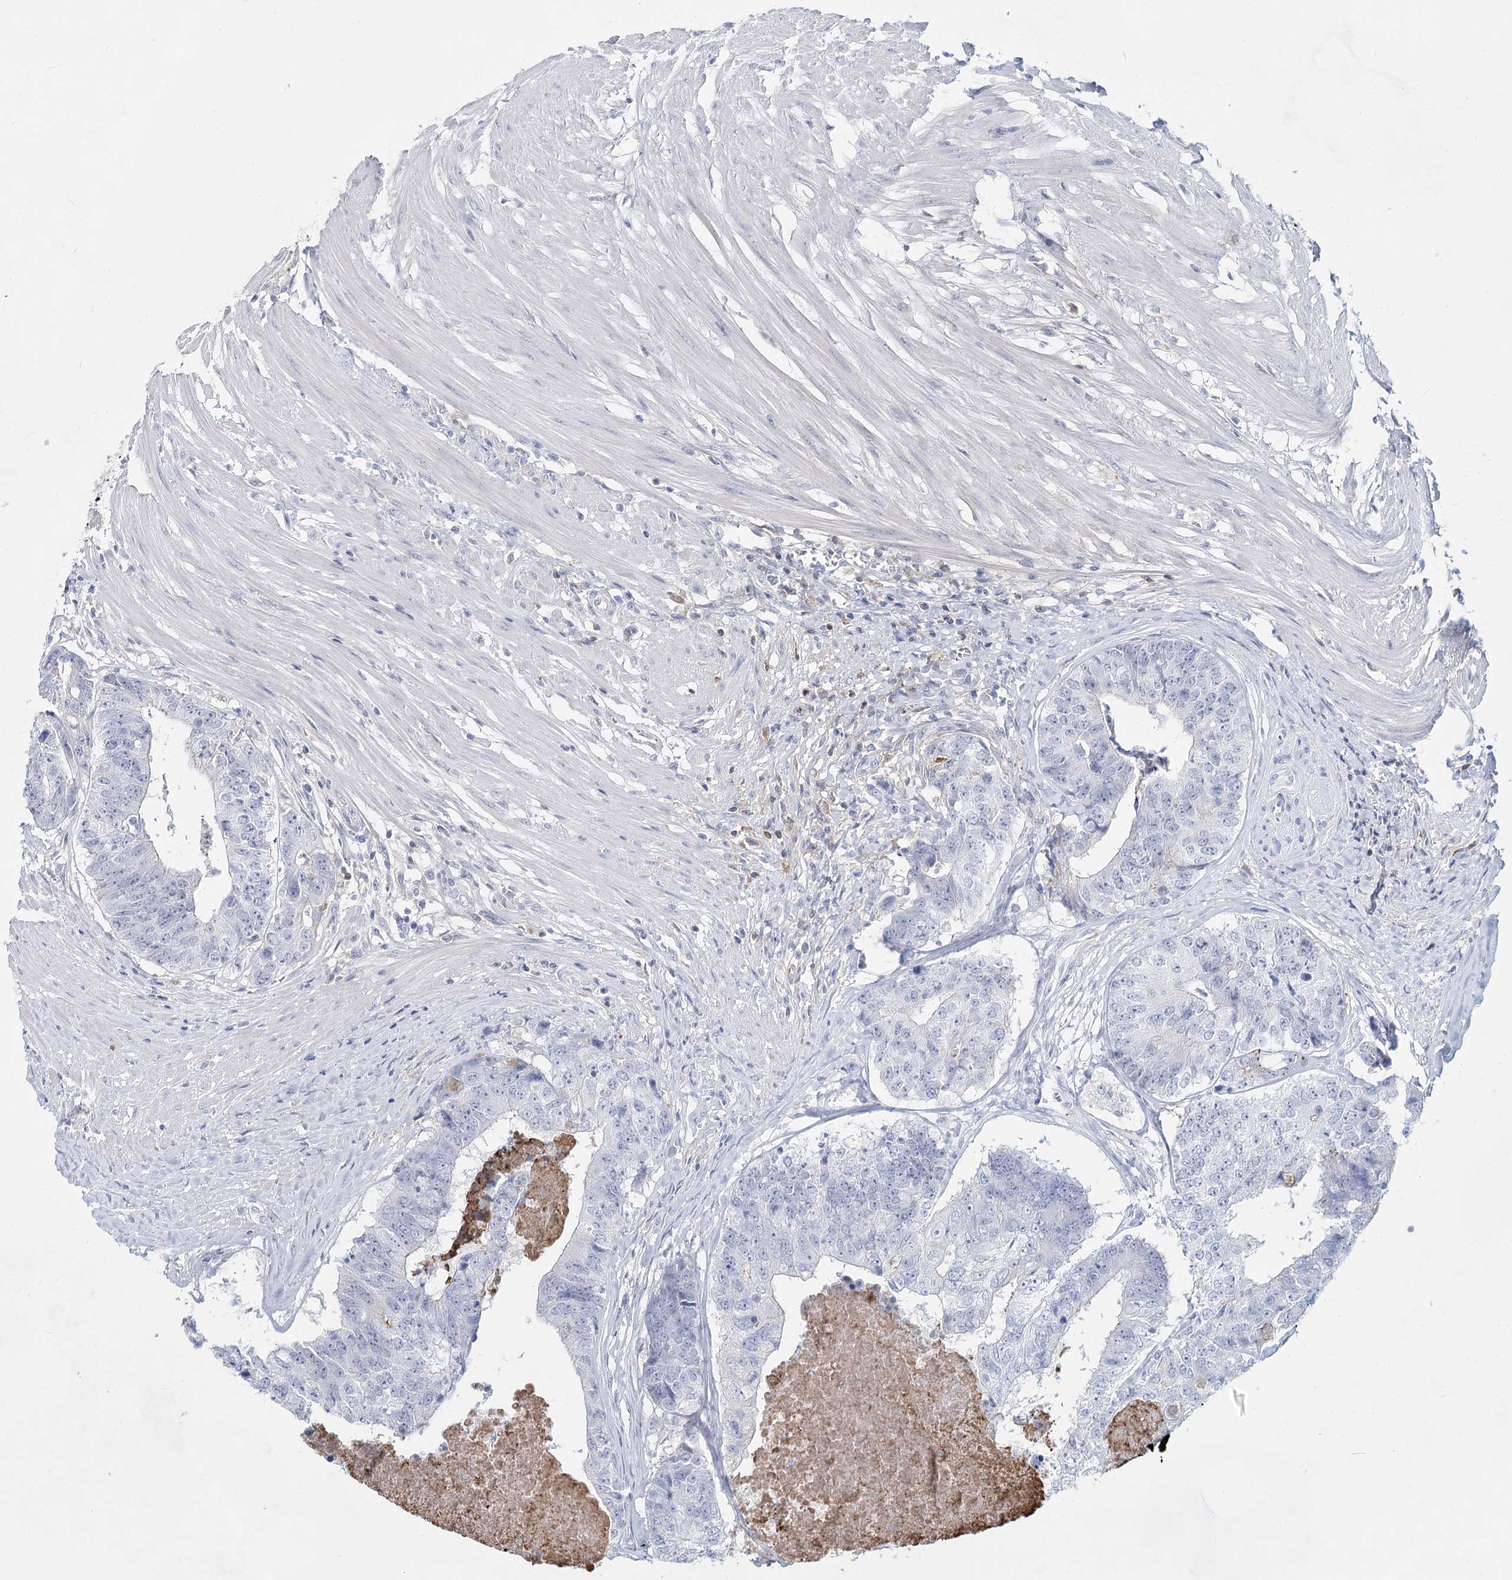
{"staining": {"intensity": "negative", "quantity": "none", "location": "none"}, "tissue": "colorectal cancer", "cell_type": "Tumor cells", "image_type": "cancer", "snomed": [{"axis": "morphology", "description": "Adenocarcinoma, NOS"}, {"axis": "topography", "description": "Colon"}], "caption": "Colorectal cancer was stained to show a protein in brown. There is no significant positivity in tumor cells.", "gene": "TASOR2", "patient": {"sex": "female", "age": 67}}